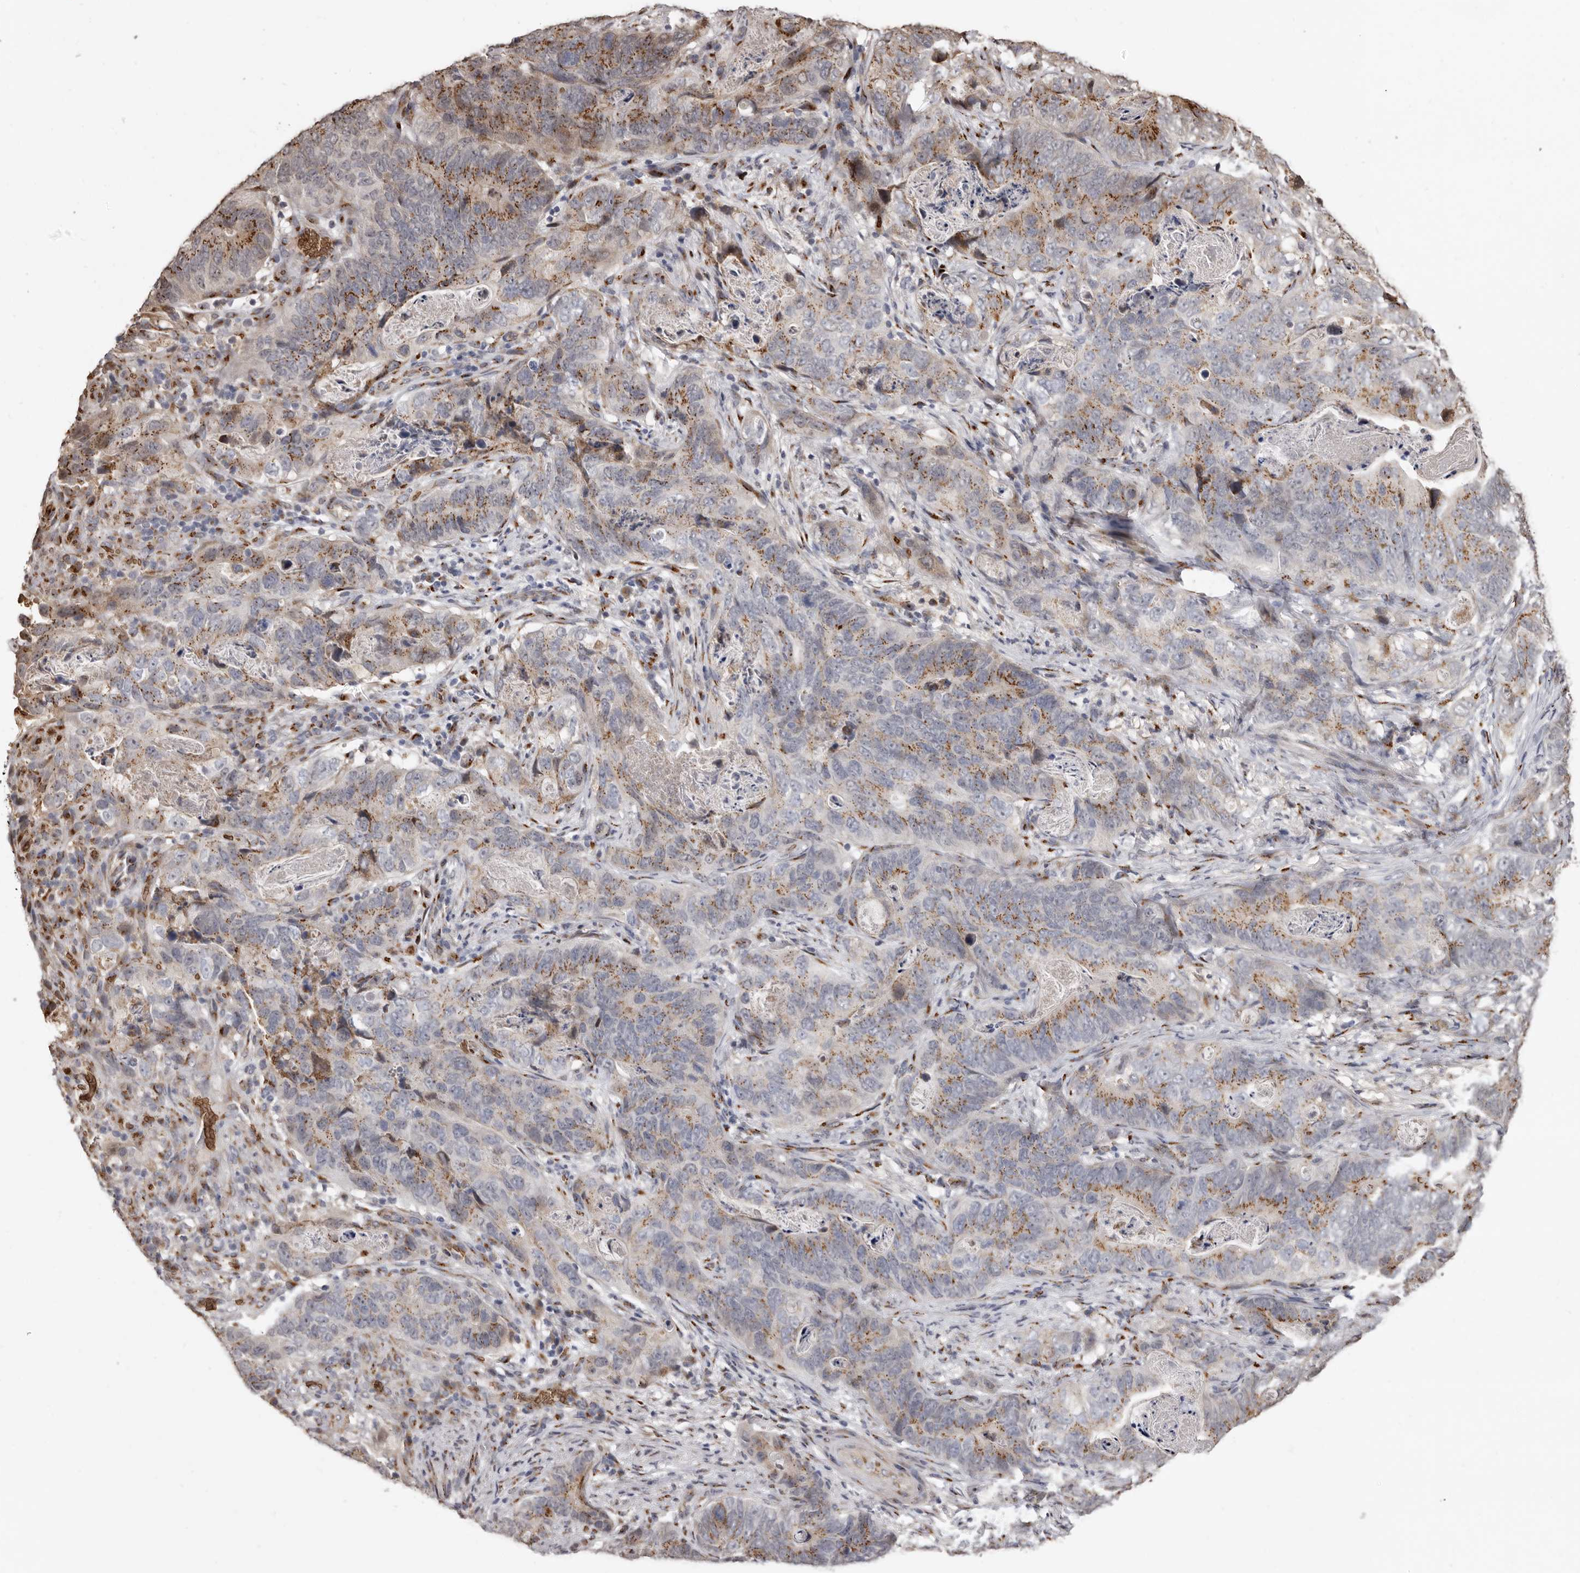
{"staining": {"intensity": "moderate", "quantity": ">75%", "location": "cytoplasmic/membranous"}, "tissue": "stomach cancer", "cell_type": "Tumor cells", "image_type": "cancer", "snomed": [{"axis": "morphology", "description": "Normal tissue, NOS"}, {"axis": "morphology", "description": "Adenocarcinoma, NOS"}, {"axis": "topography", "description": "Stomach"}], "caption": "Human stomach cancer stained for a protein (brown) reveals moderate cytoplasmic/membranous positive staining in approximately >75% of tumor cells.", "gene": "ENTREP1", "patient": {"sex": "female", "age": 89}}